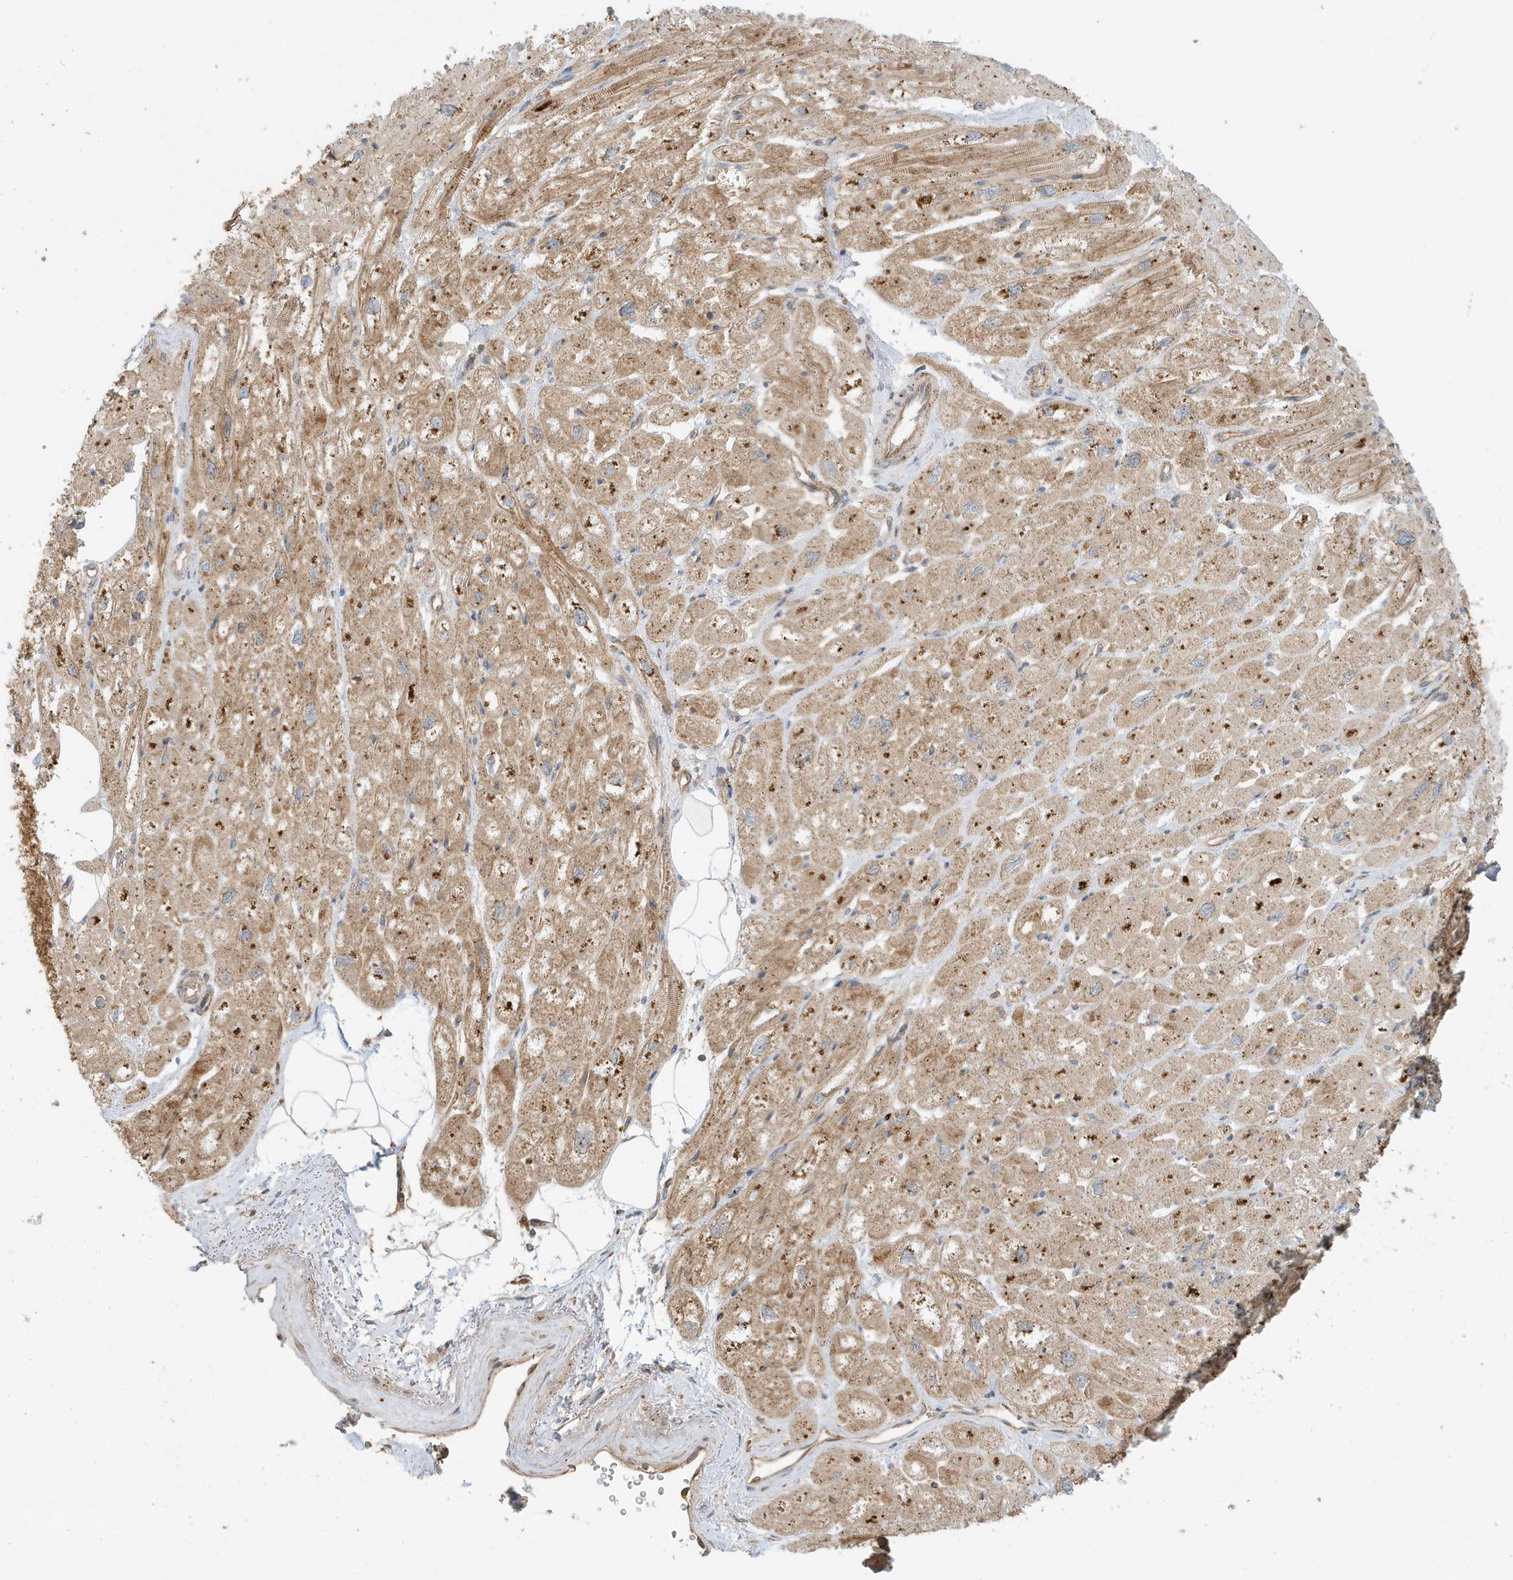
{"staining": {"intensity": "moderate", "quantity": ">75%", "location": "cytoplasmic/membranous"}, "tissue": "heart muscle", "cell_type": "Cardiomyocytes", "image_type": "normal", "snomed": [{"axis": "morphology", "description": "Normal tissue, NOS"}, {"axis": "topography", "description": "Heart"}], "caption": "Immunohistochemistry of benign heart muscle shows medium levels of moderate cytoplasmic/membranous staining in about >75% of cardiomyocytes. (DAB (3,3'-diaminobenzidine) IHC with brightfield microscopy, high magnification).", "gene": "FYCO1", "patient": {"sex": "male", "age": 50}}